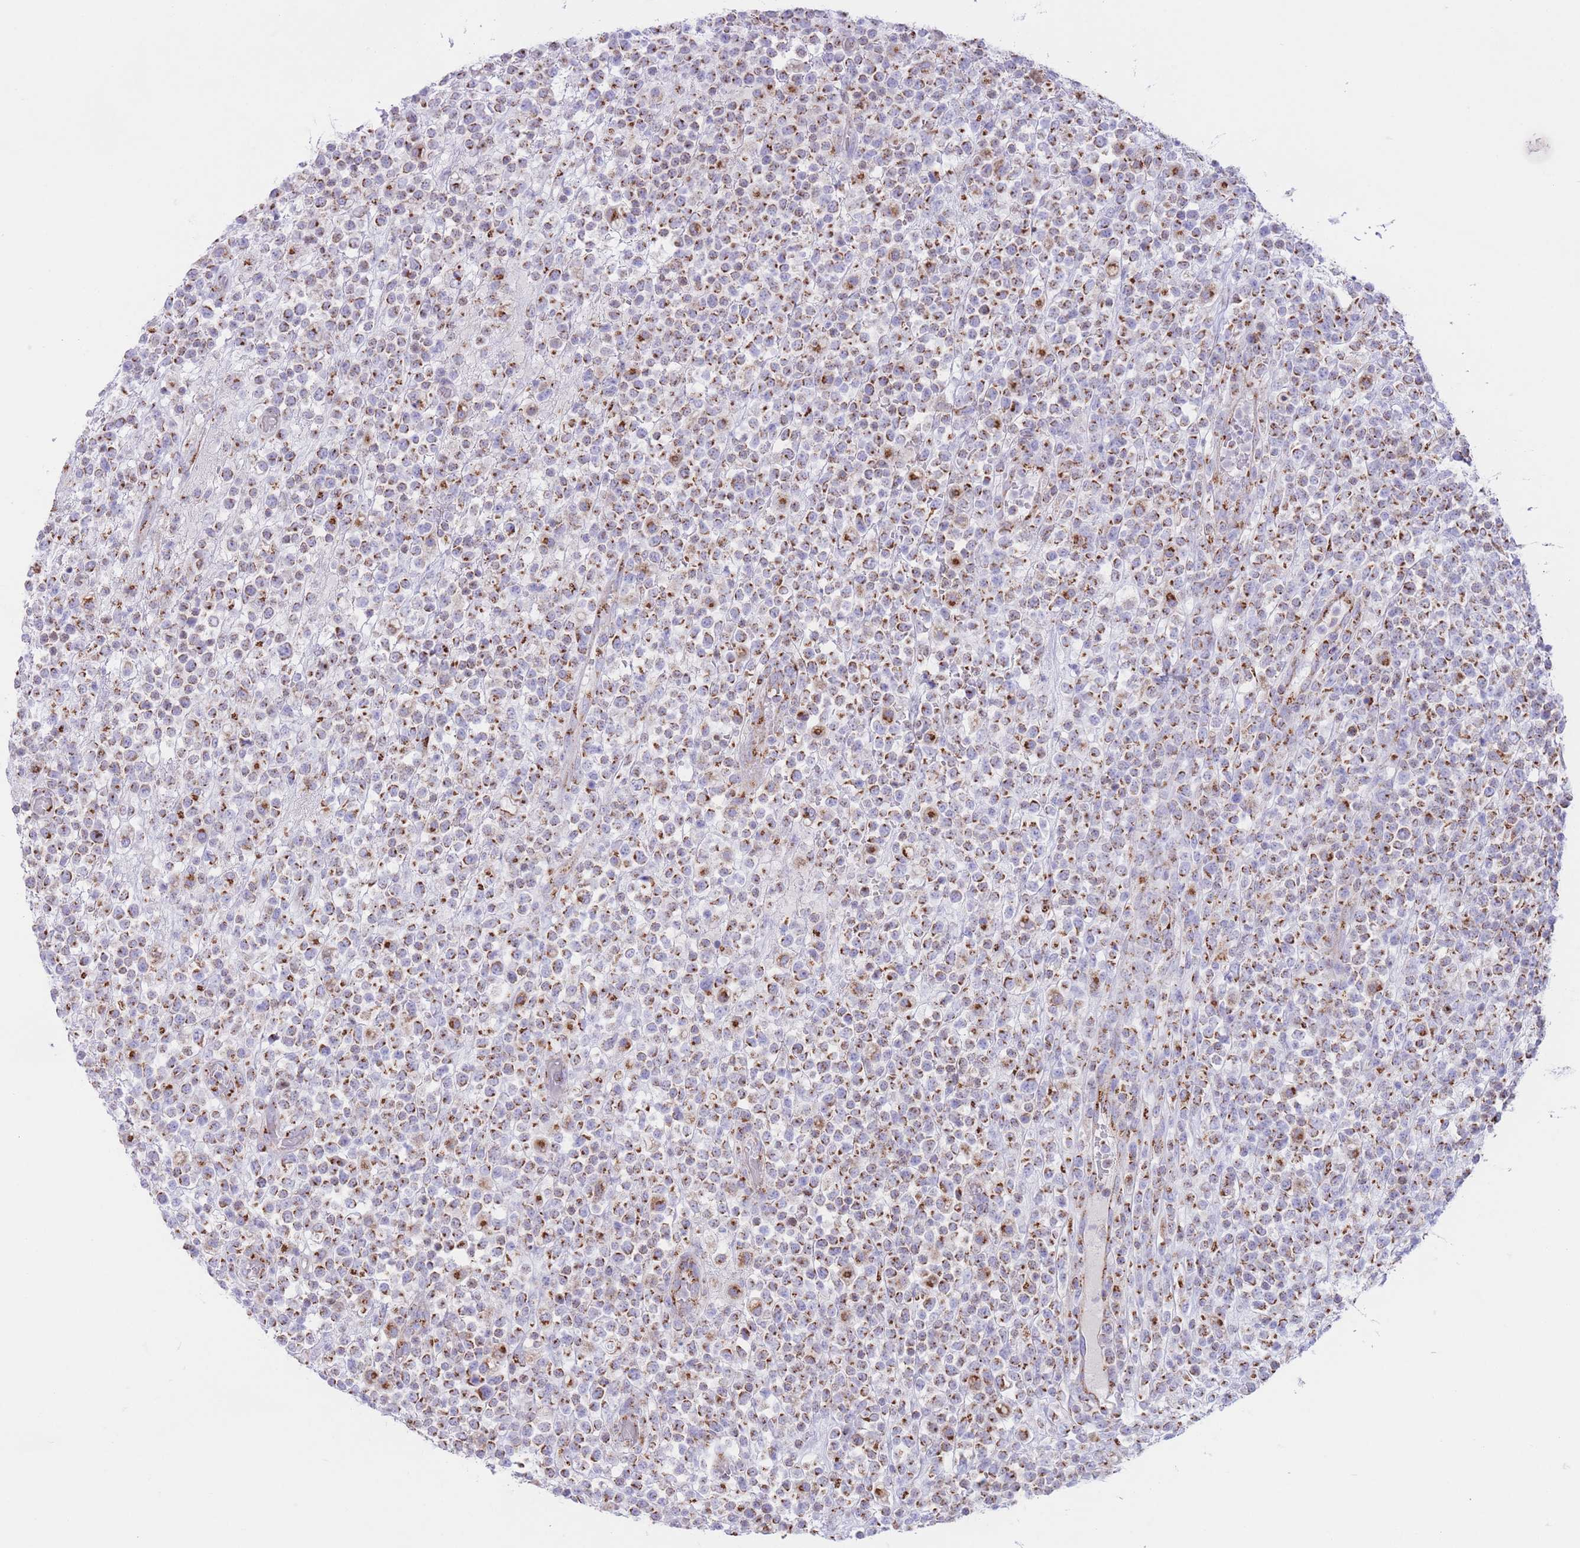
{"staining": {"intensity": "moderate", "quantity": ">75%", "location": "cytoplasmic/membranous"}, "tissue": "lymphoma", "cell_type": "Tumor cells", "image_type": "cancer", "snomed": [{"axis": "morphology", "description": "Malignant lymphoma, non-Hodgkin's type, High grade"}, {"axis": "topography", "description": "Colon"}], "caption": "Human malignant lymphoma, non-Hodgkin's type (high-grade) stained with a protein marker demonstrates moderate staining in tumor cells.", "gene": "MPND", "patient": {"sex": "female", "age": 53}}